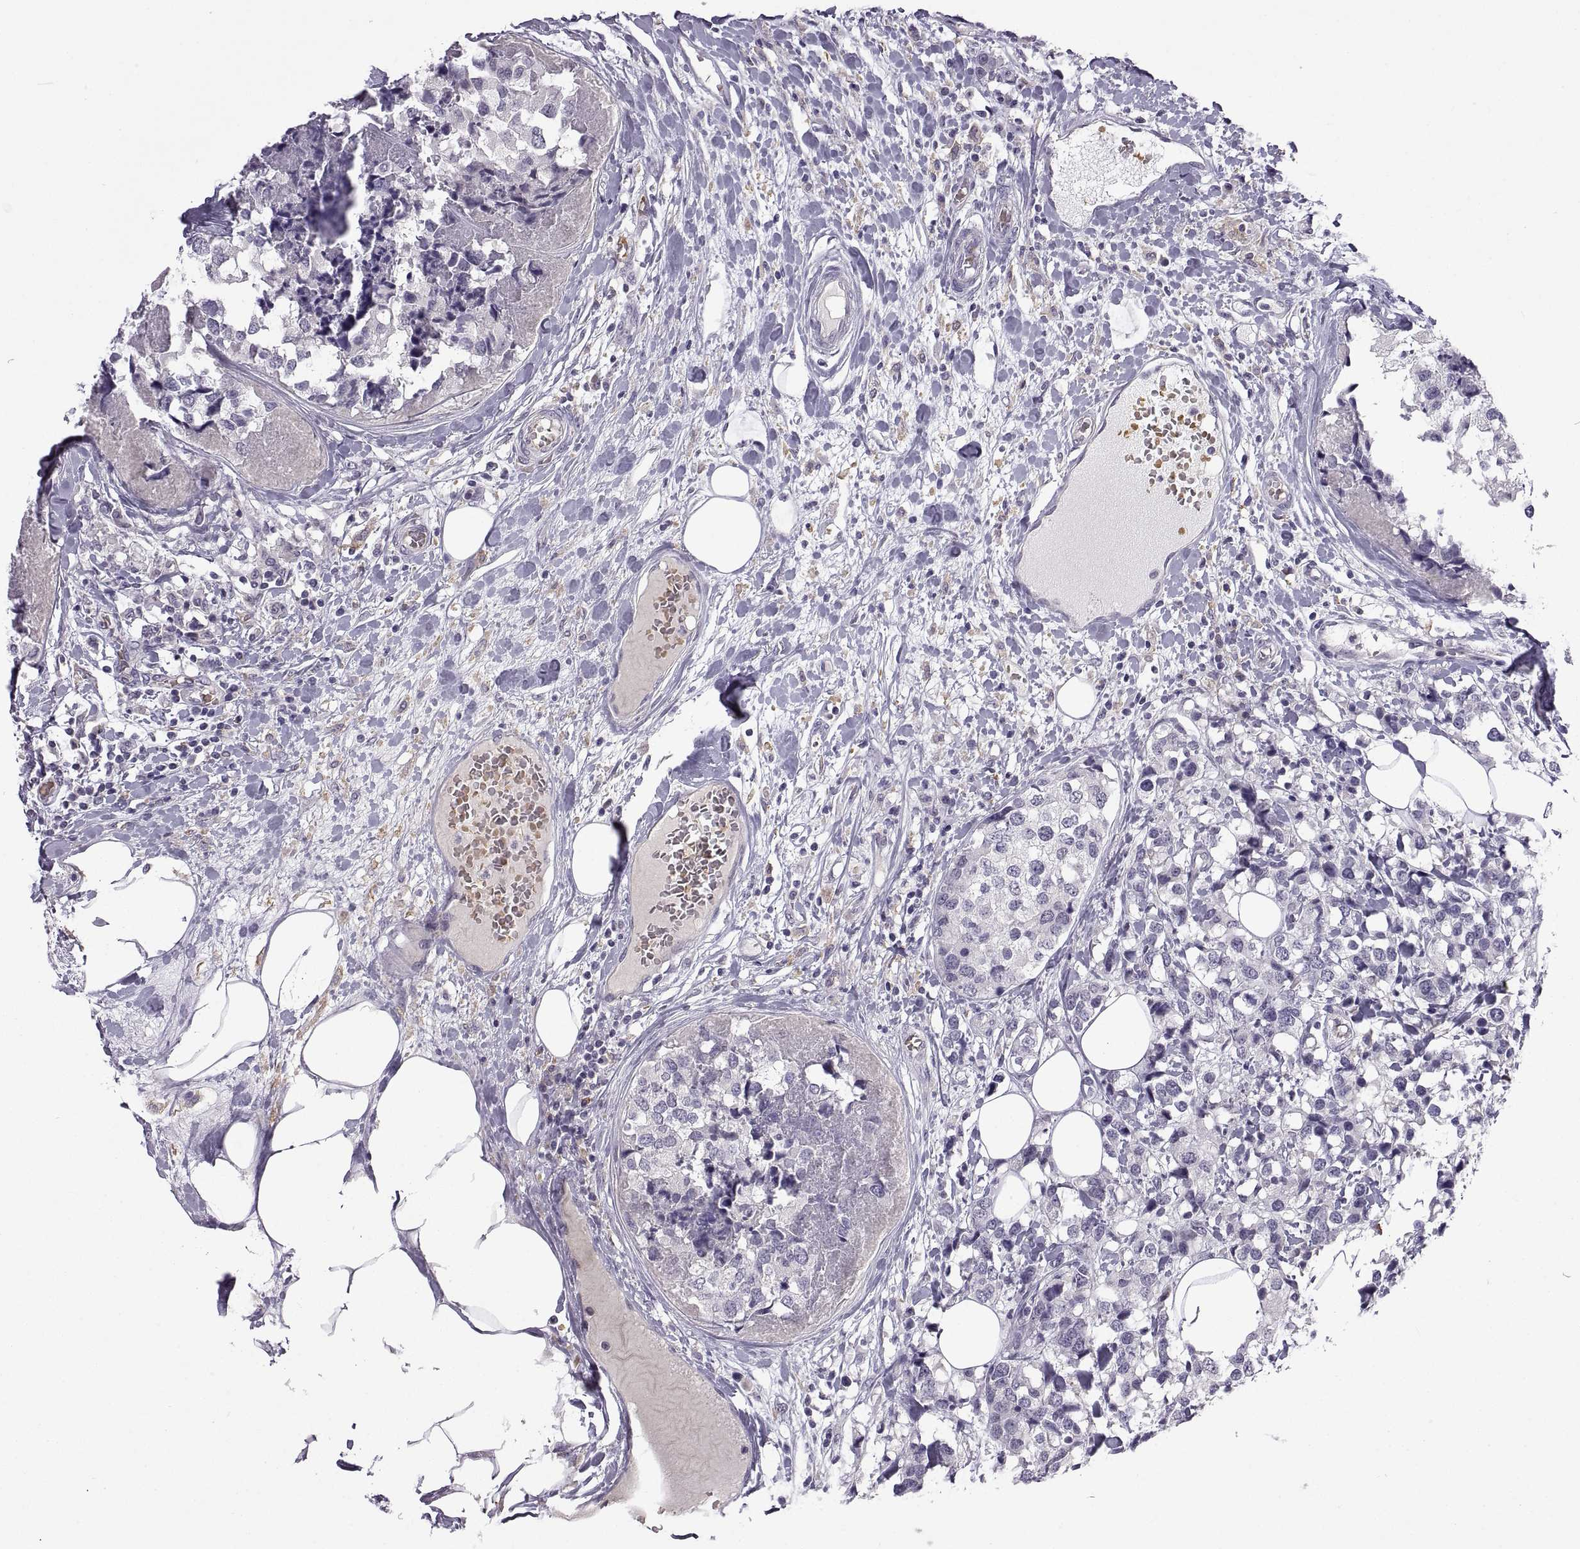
{"staining": {"intensity": "negative", "quantity": "none", "location": "none"}, "tissue": "breast cancer", "cell_type": "Tumor cells", "image_type": "cancer", "snomed": [{"axis": "morphology", "description": "Lobular carcinoma"}, {"axis": "topography", "description": "Breast"}], "caption": "Protein analysis of breast lobular carcinoma shows no significant expression in tumor cells.", "gene": "MEIOC", "patient": {"sex": "female", "age": 59}}